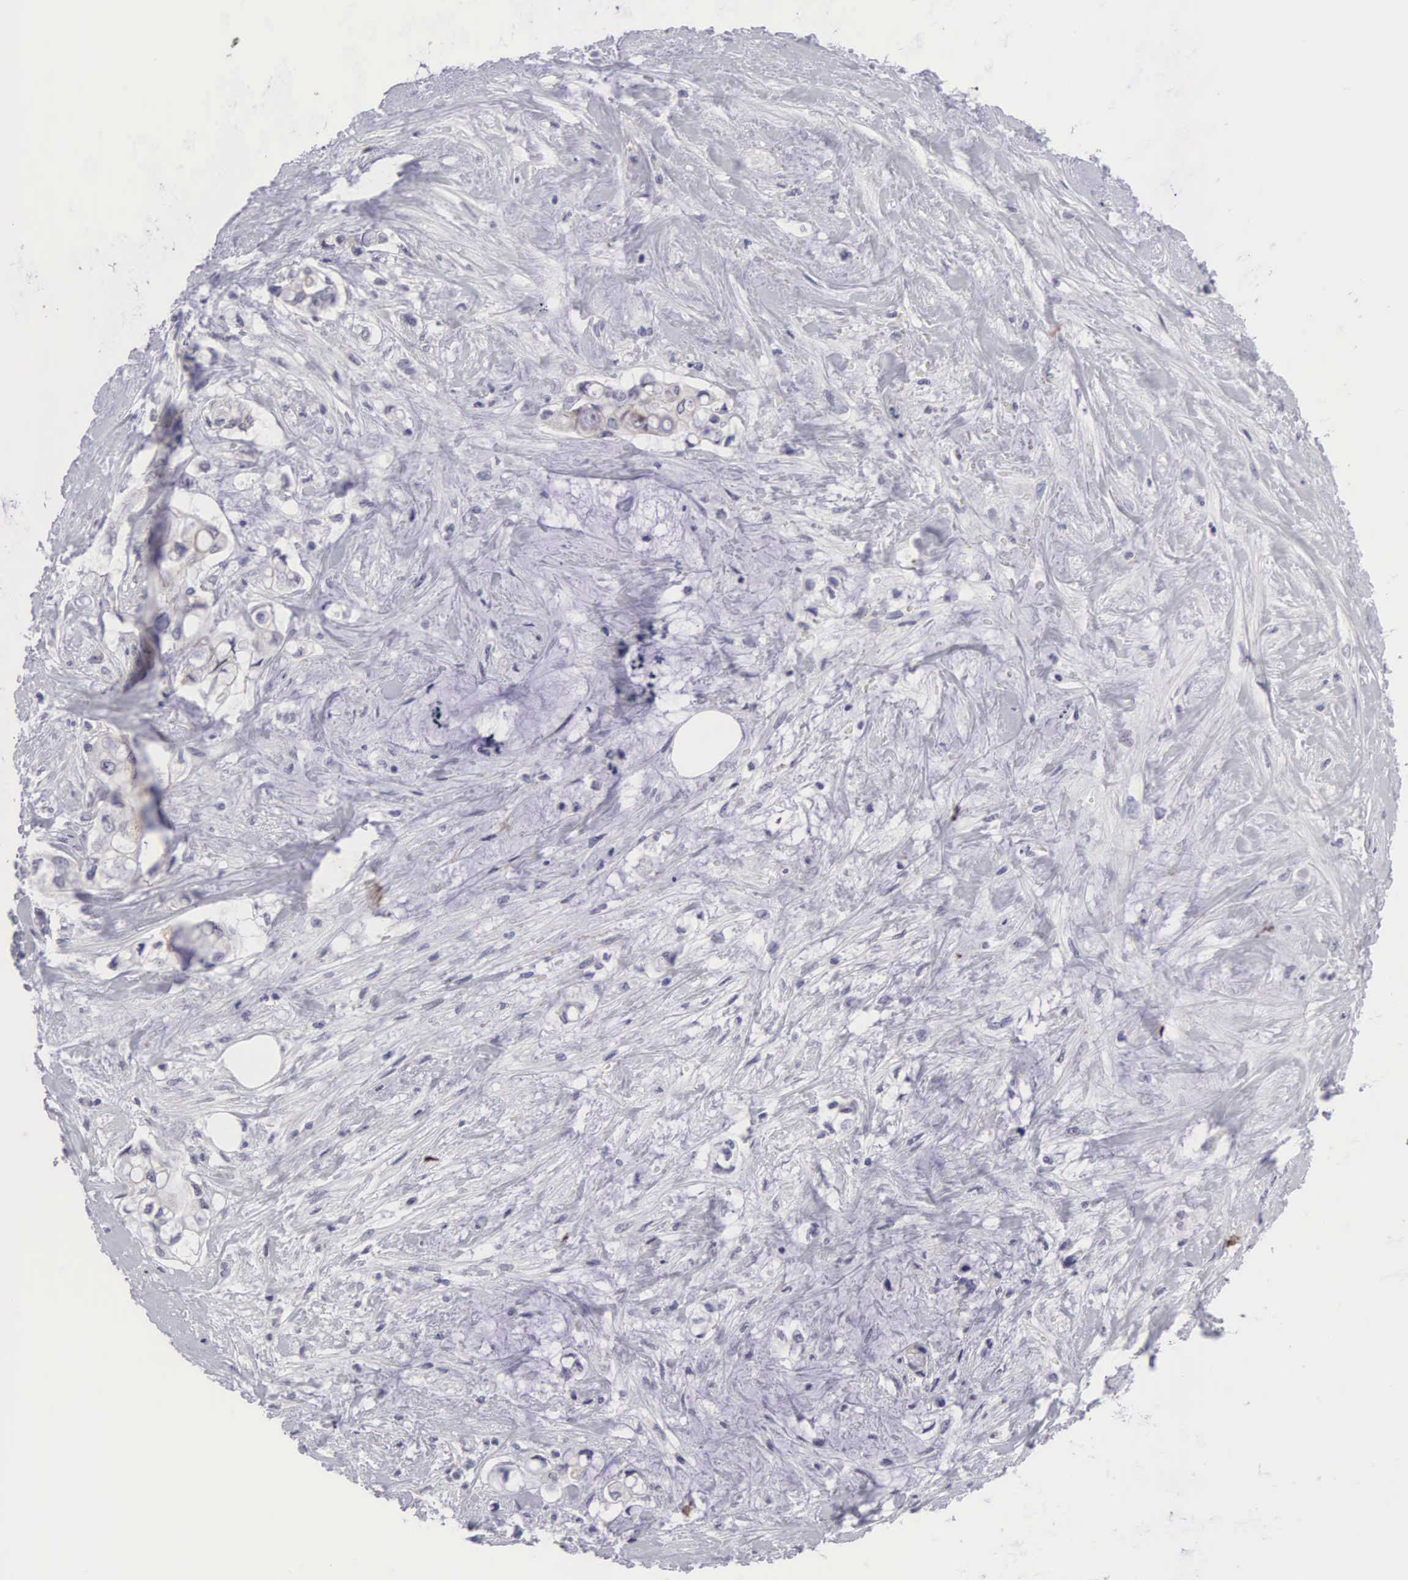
{"staining": {"intensity": "weak", "quantity": "<25%", "location": "cytoplasmic/membranous"}, "tissue": "pancreatic cancer", "cell_type": "Tumor cells", "image_type": "cancer", "snomed": [{"axis": "morphology", "description": "Adenocarcinoma, NOS"}, {"axis": "topography", "description": "Pancreas"}], "caption": "The image exhibits no significant expression in tumor cells of pancreatic cancer (adenocarcinoma).", "gene": "SOX11", "patient": {"sex": "female", "age": 70}}